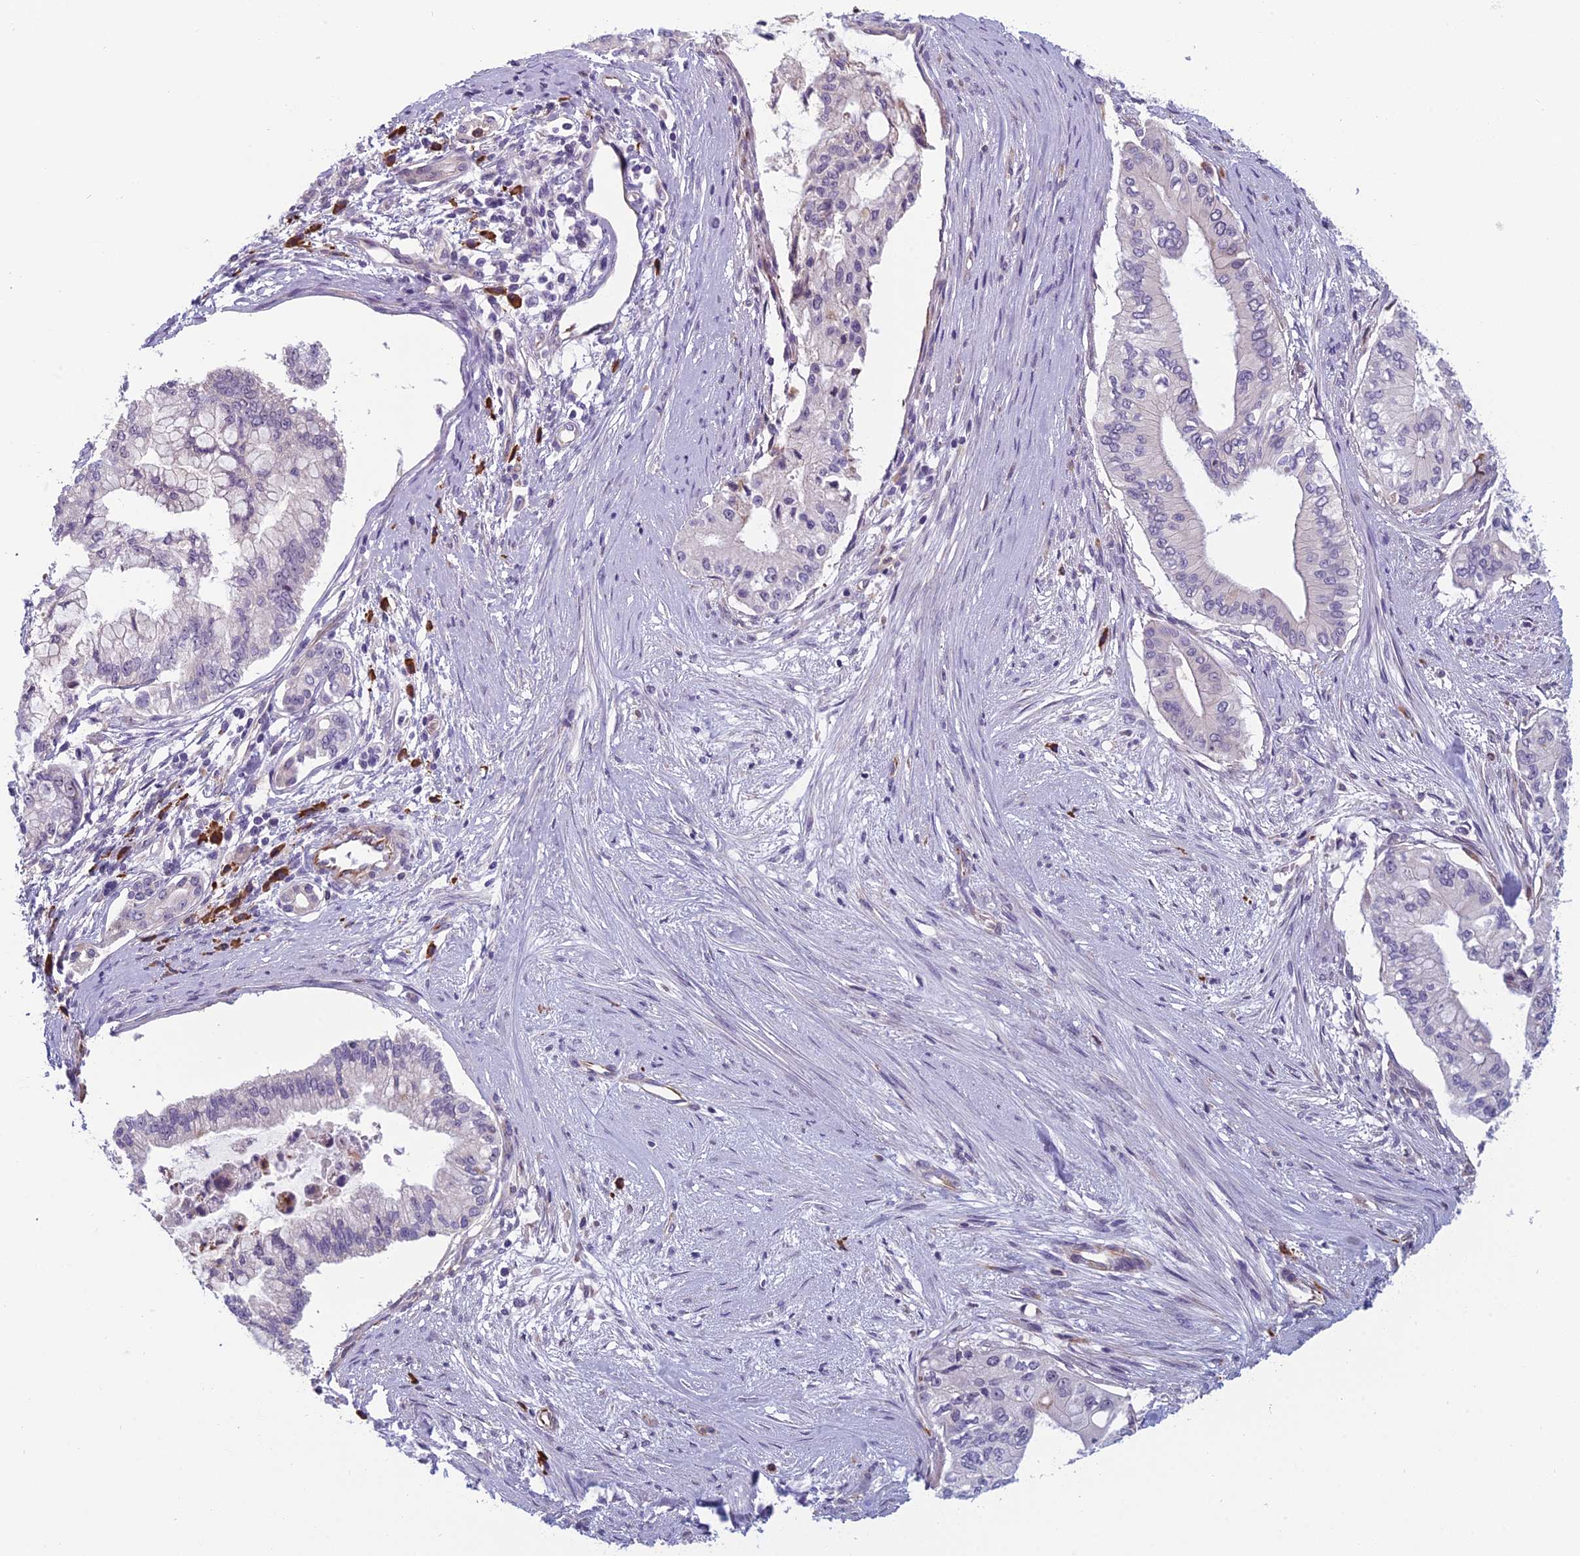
{"staining": {"intensity": "negative", "quantity": "none", "location": "none"}, "tissue": "pancreatic cancer", "cell_type": "Tumor cells", "image_type": "cancer", "snomed": [{"axis": "morphology", "description": "Adenocarcinoma, NOS"}, {"axis": "topography", "description": "Pancreas"}], "caption": "The photomicrograph displays no significant staining in tumor cells of pancreatic adenocarcinoma.", "gene": "NOC2L", "patient": {"sex": "male", "age": 46}}